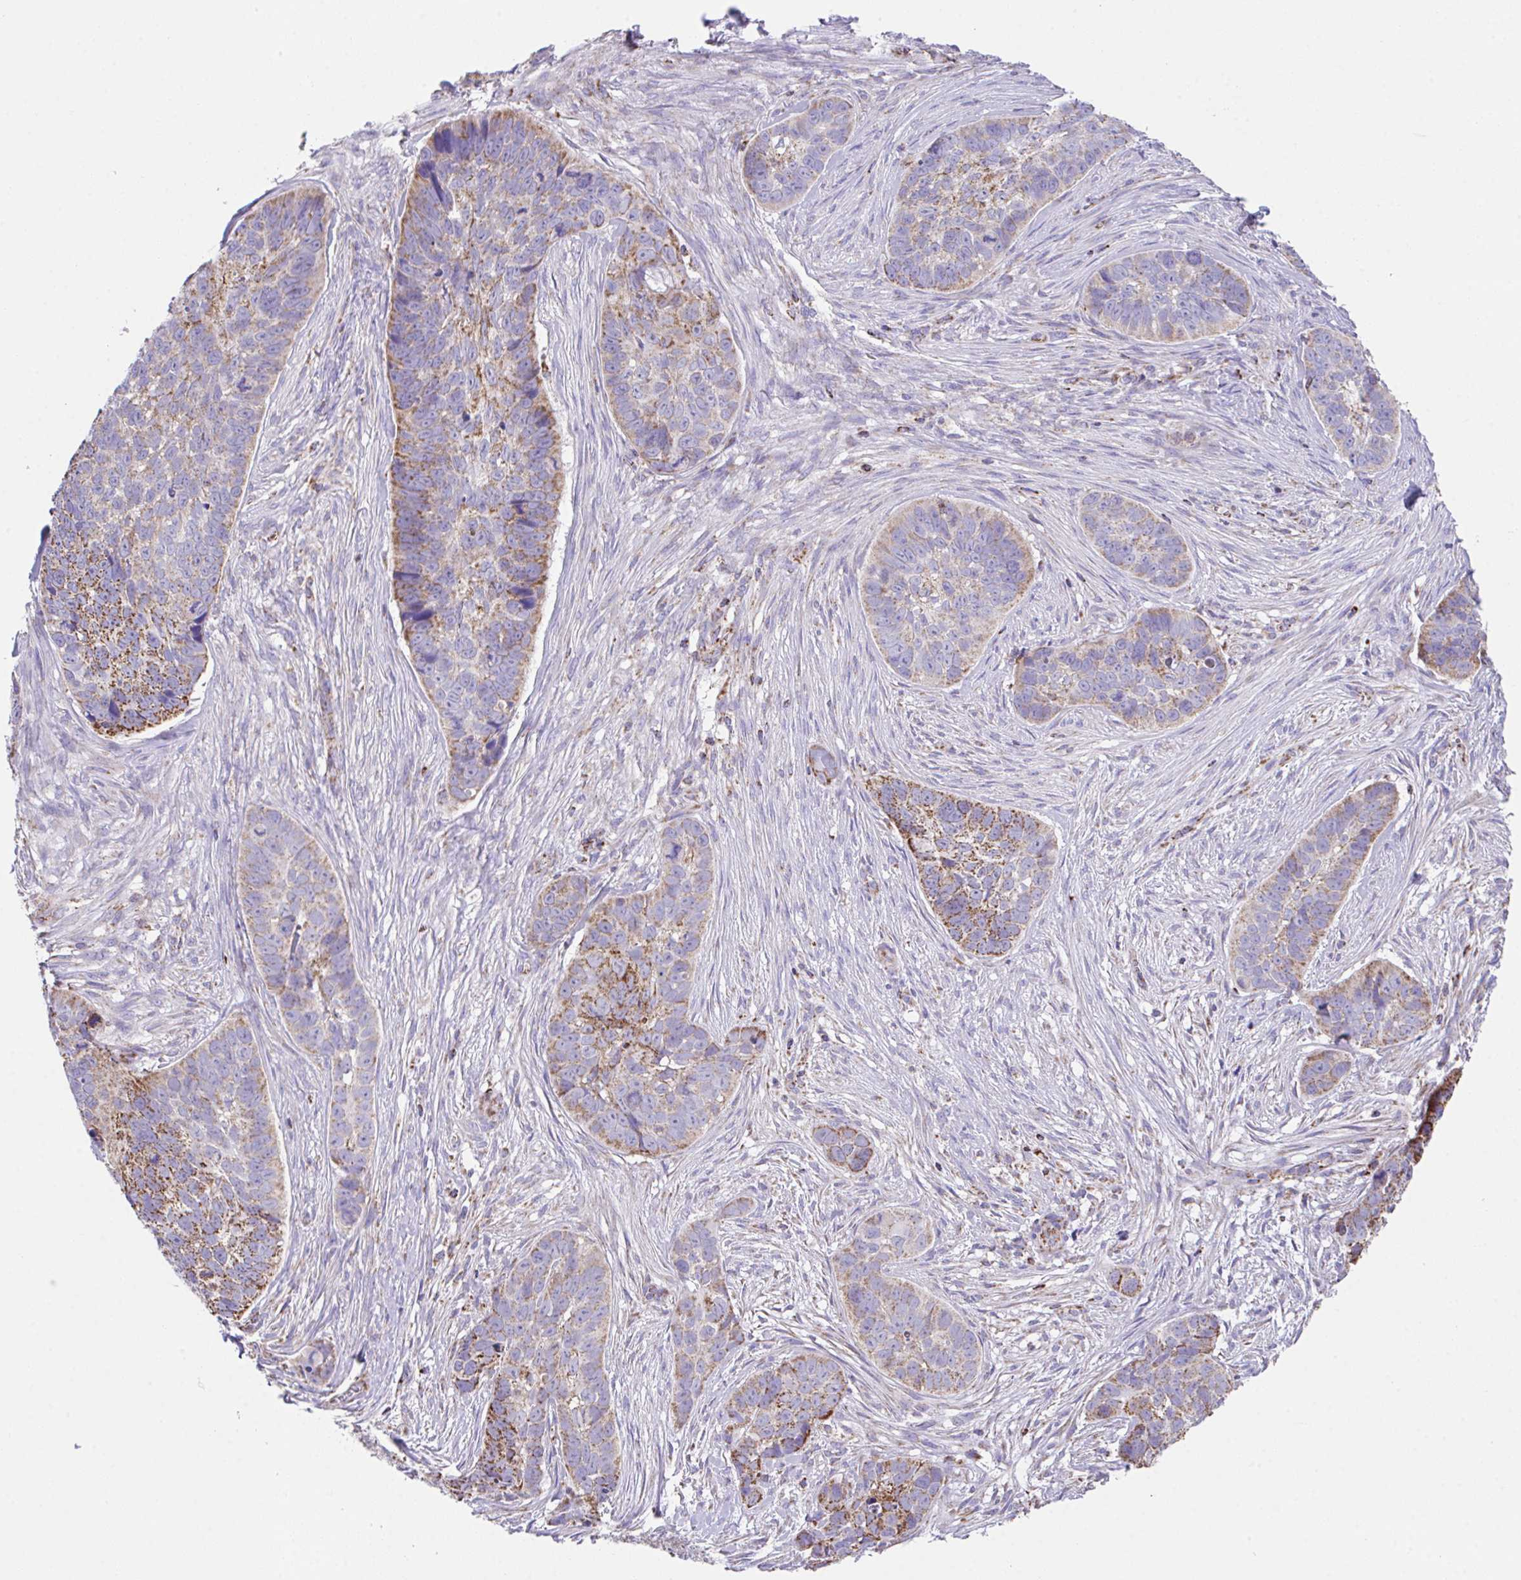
{"staining": {"intensity": "strong", "quantity": "25%-75%", "location": "cytoplasmic/membranous"}, "tissue": "skin cancer", "cell_type": "Tumor cells", "image_type": "cancer", "snomed": [{"axis": "morphology", "description": "Basal cell carcinoma"}, {"axis": "topography", "description": "Skin"}], "caption": "Skin basal cell carcinoma stained with IHC displays strong cytoplasmic/membranous expression in about 25%-75% of tumor cells.", "gene": "PCMTD2", "patient": {"sex": "female", "age": 82}}